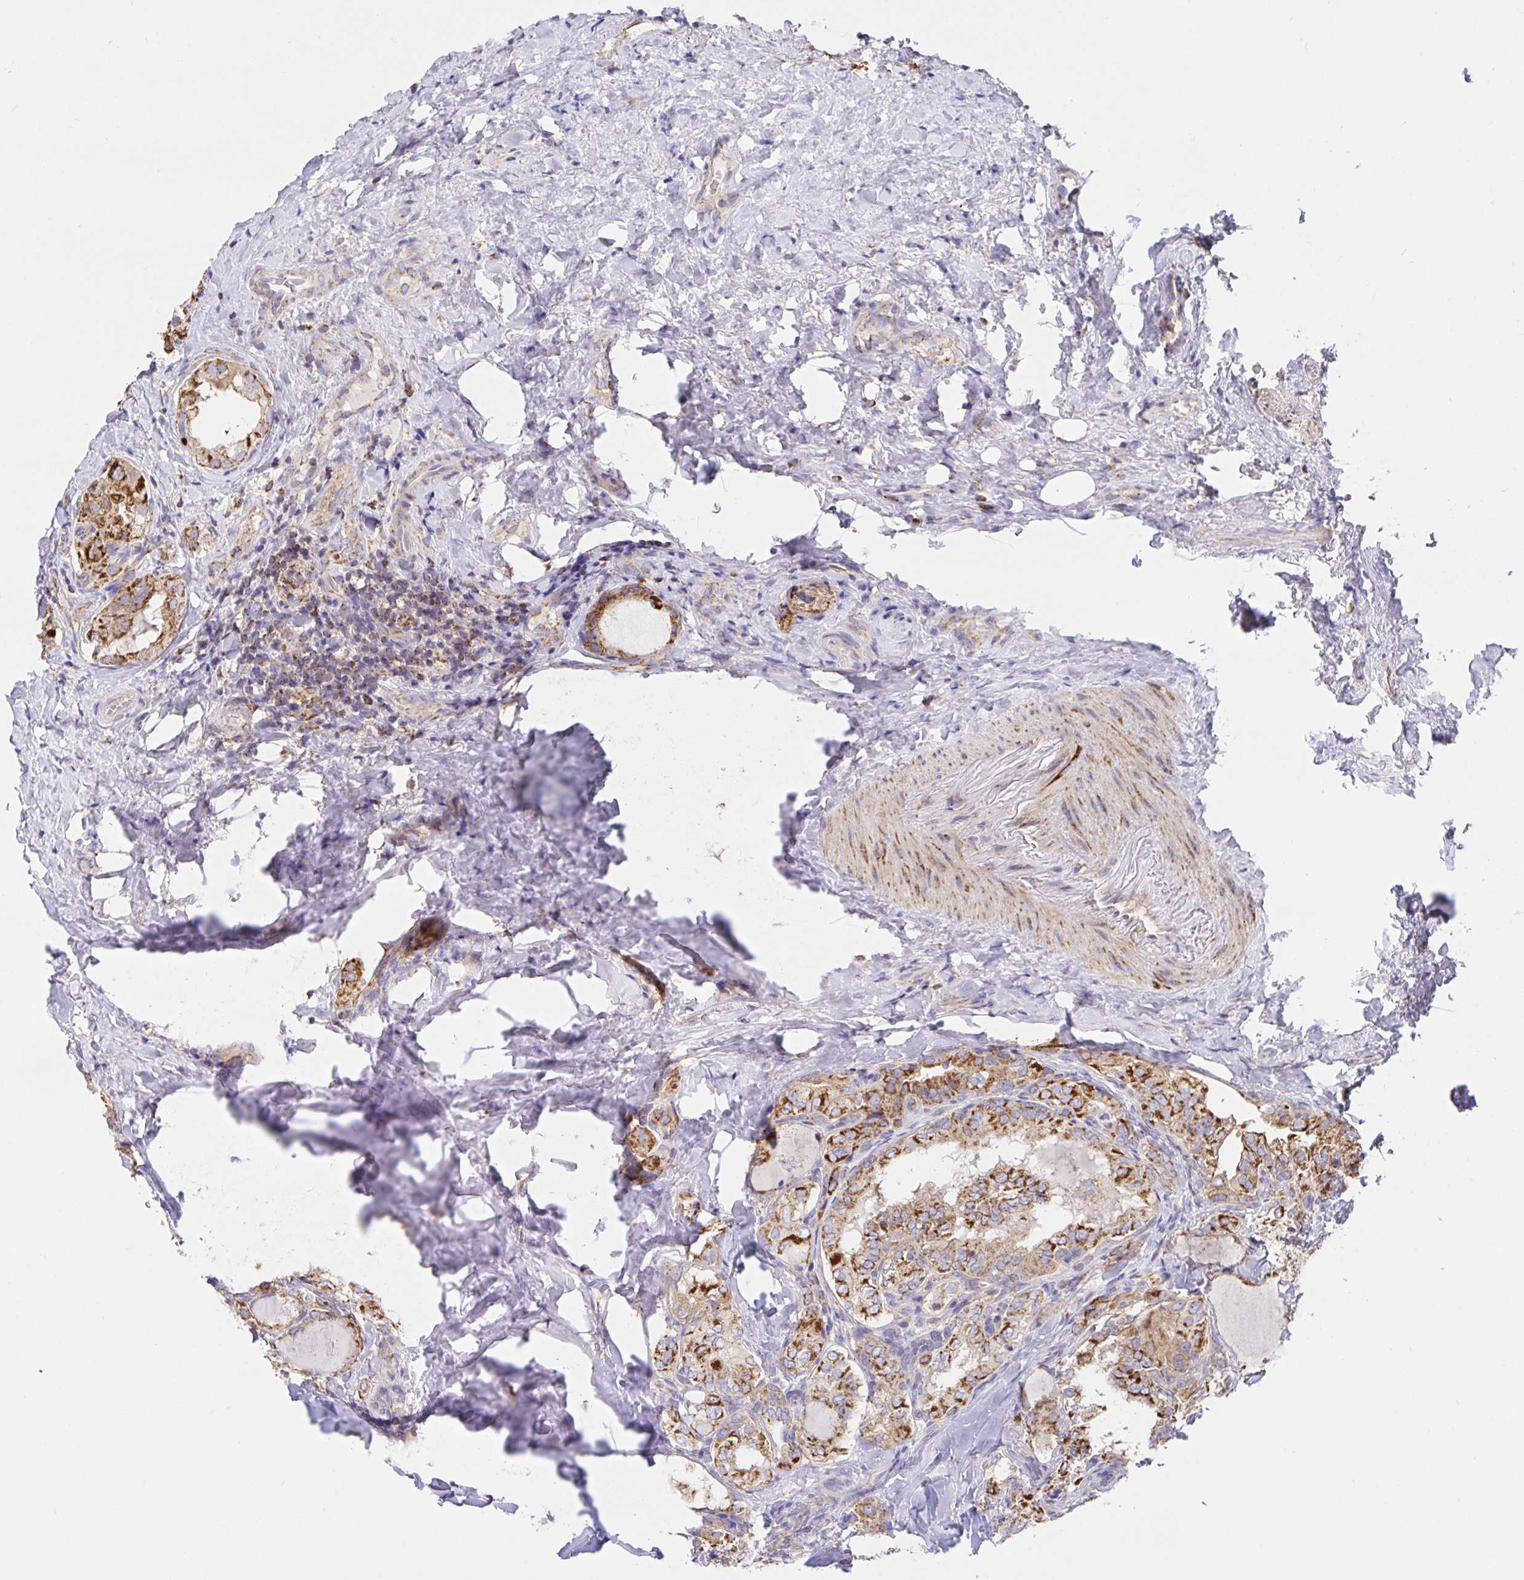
{"staining": {"intensity": "moderate", "quantity": ">75%", "location": "cytoplasmic/membranous"}, "tissue": "thyroid cancer", "cell_type": "Tumor cells", "image_type": "cancer", "snomed": [{"axis": "morphology", "description": "Papillary adenocarcinoma, NOS"}, {"axis": "topography", "description": "Thyroid gland"}], "caption": "This is an image of immunohistochemistry staining of thyroid papillary adenocarcinoma, which shows moderate positivity in the cytoplasmic/membranous of tumor cells.", "gene": "PRDX3", "patient": {"sex": "female", "age": 75}}